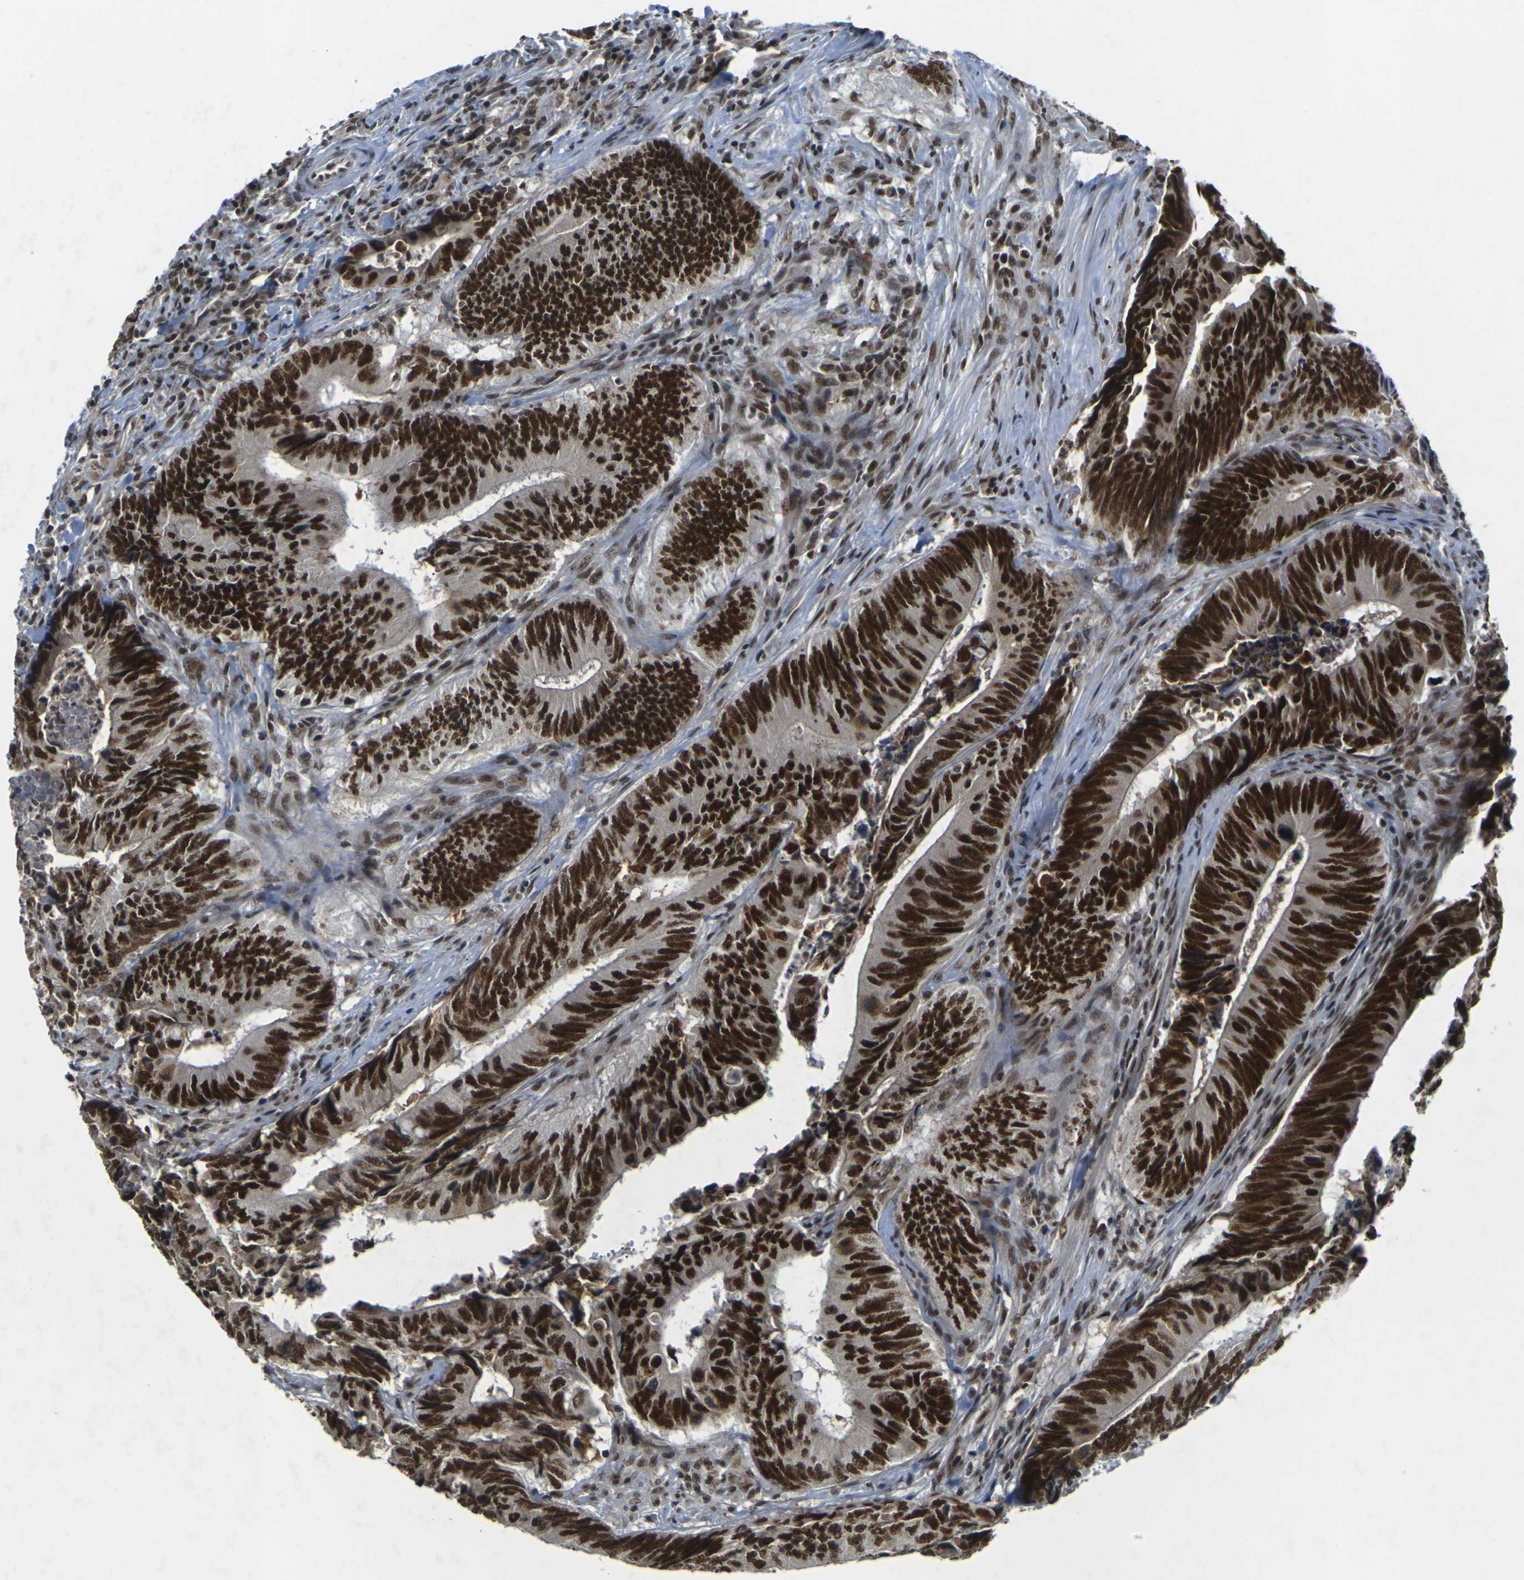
{"staining": {"intensity": "strong", "quantity": ">75%", "location": "nuclear"}, "tissue": "colorectal cancer", "cell_type": "Tumor cells", "image_type": "cancer", "snomed": [{"axis": "morphology", "description": "Normal tissue, NOS"}, {"axis": "morphology", "description": "Adenocarcinoma, NOS"}, {"axis": "topography", "description": "Colon"}], "caption": "DAB (3,3'-diaminobenzidine) immunohistochemical staining of colorectal cancer exhibits strong nuclear protein staining in about >75% of tumor cells. The staining was performed using DAB (3,3'-diaminobenzidine), with brown indicating positive protein expression. Nuclei are stained blue with hematoxylin.", "gene": "NELFA", "patient": {"sex": "male", "age": 56}}